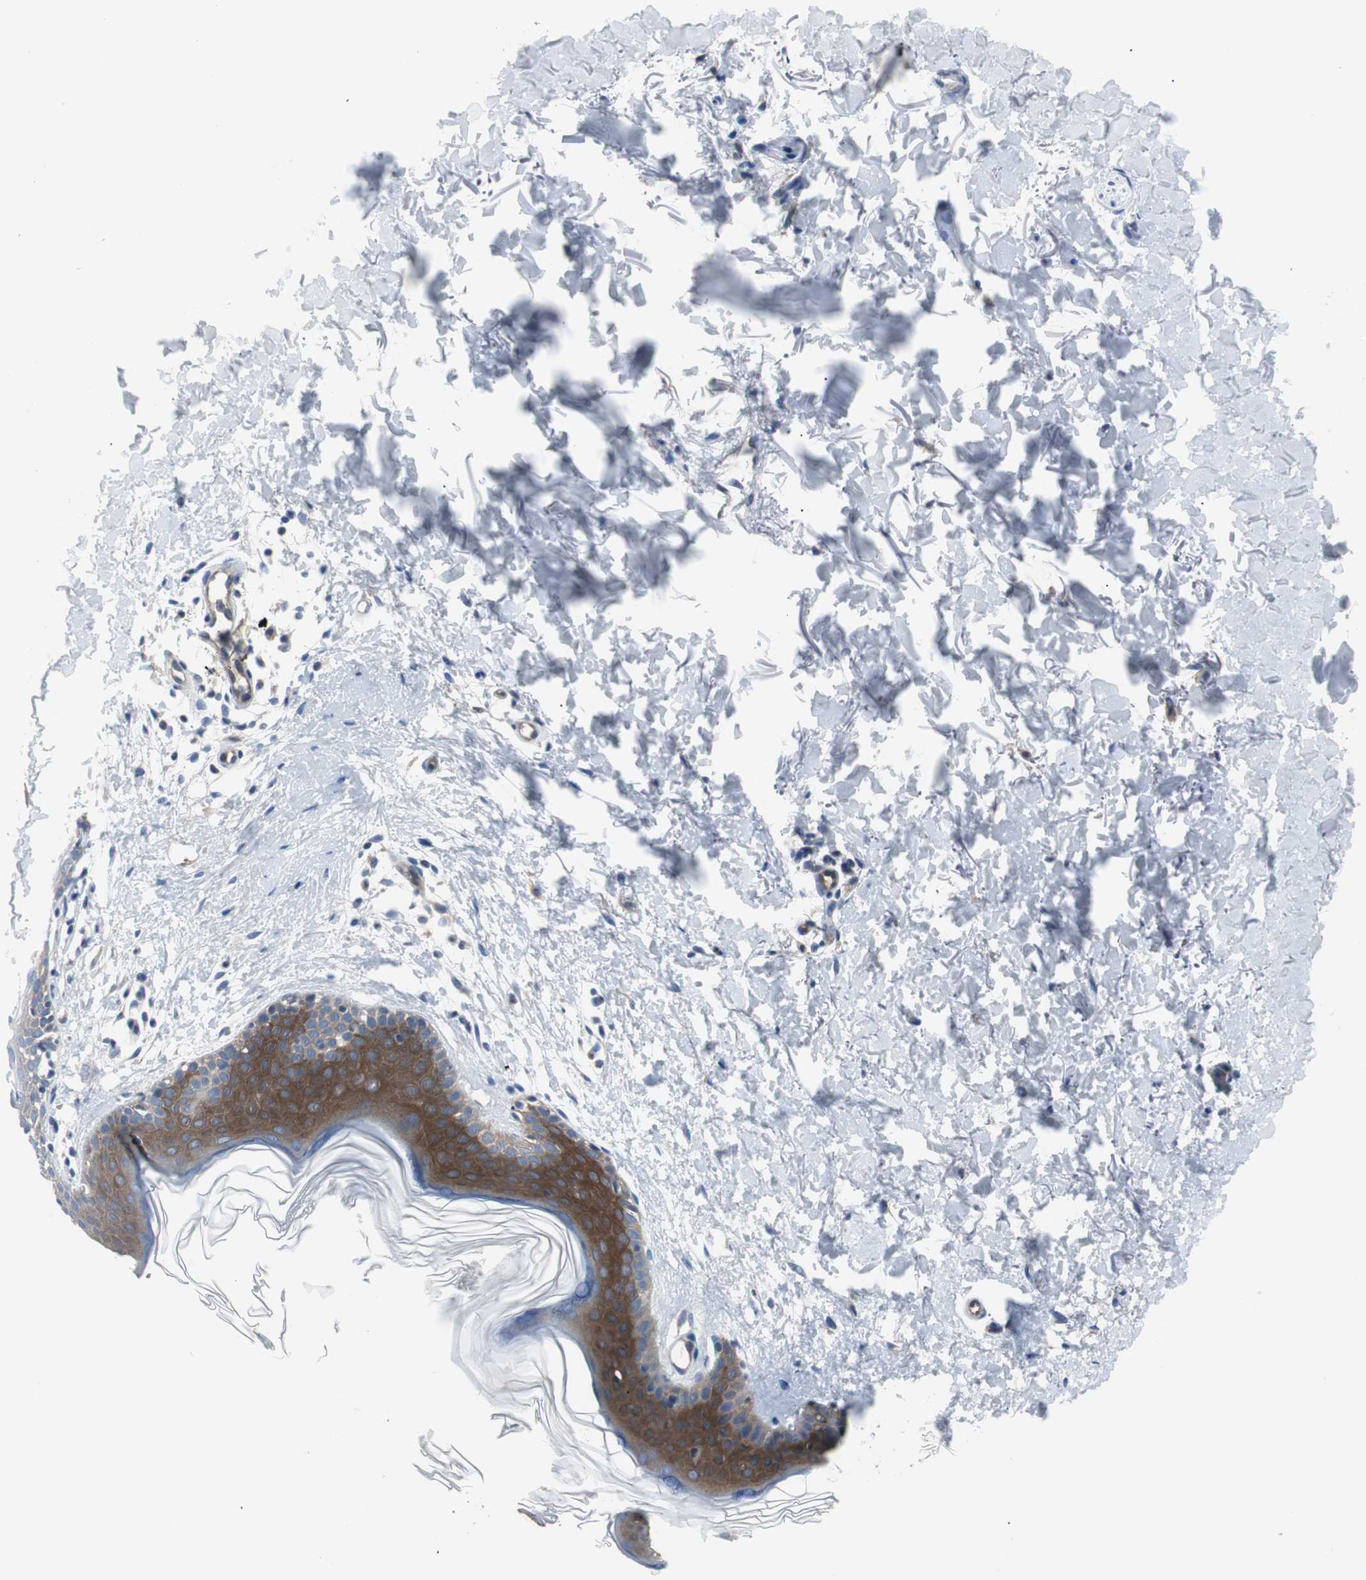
{"staining": {"intensity": "negative", "quantity": "none", "location": "none"}, "tissue": "skin", "cell_type": "Fibroblasts", "image_type": "normal", "snomed": [{"axis": "morphology", "description": "Normal tissue, NOS"}, {"axis": "topography", "description": "Skin"}], "caption": "Immunohistochemistry (IHC) of unremarkable human skin reveals no positivity in fibroblasts.", "gene": "EEF2K", "patient": {"sex": "female", "age": 56}}